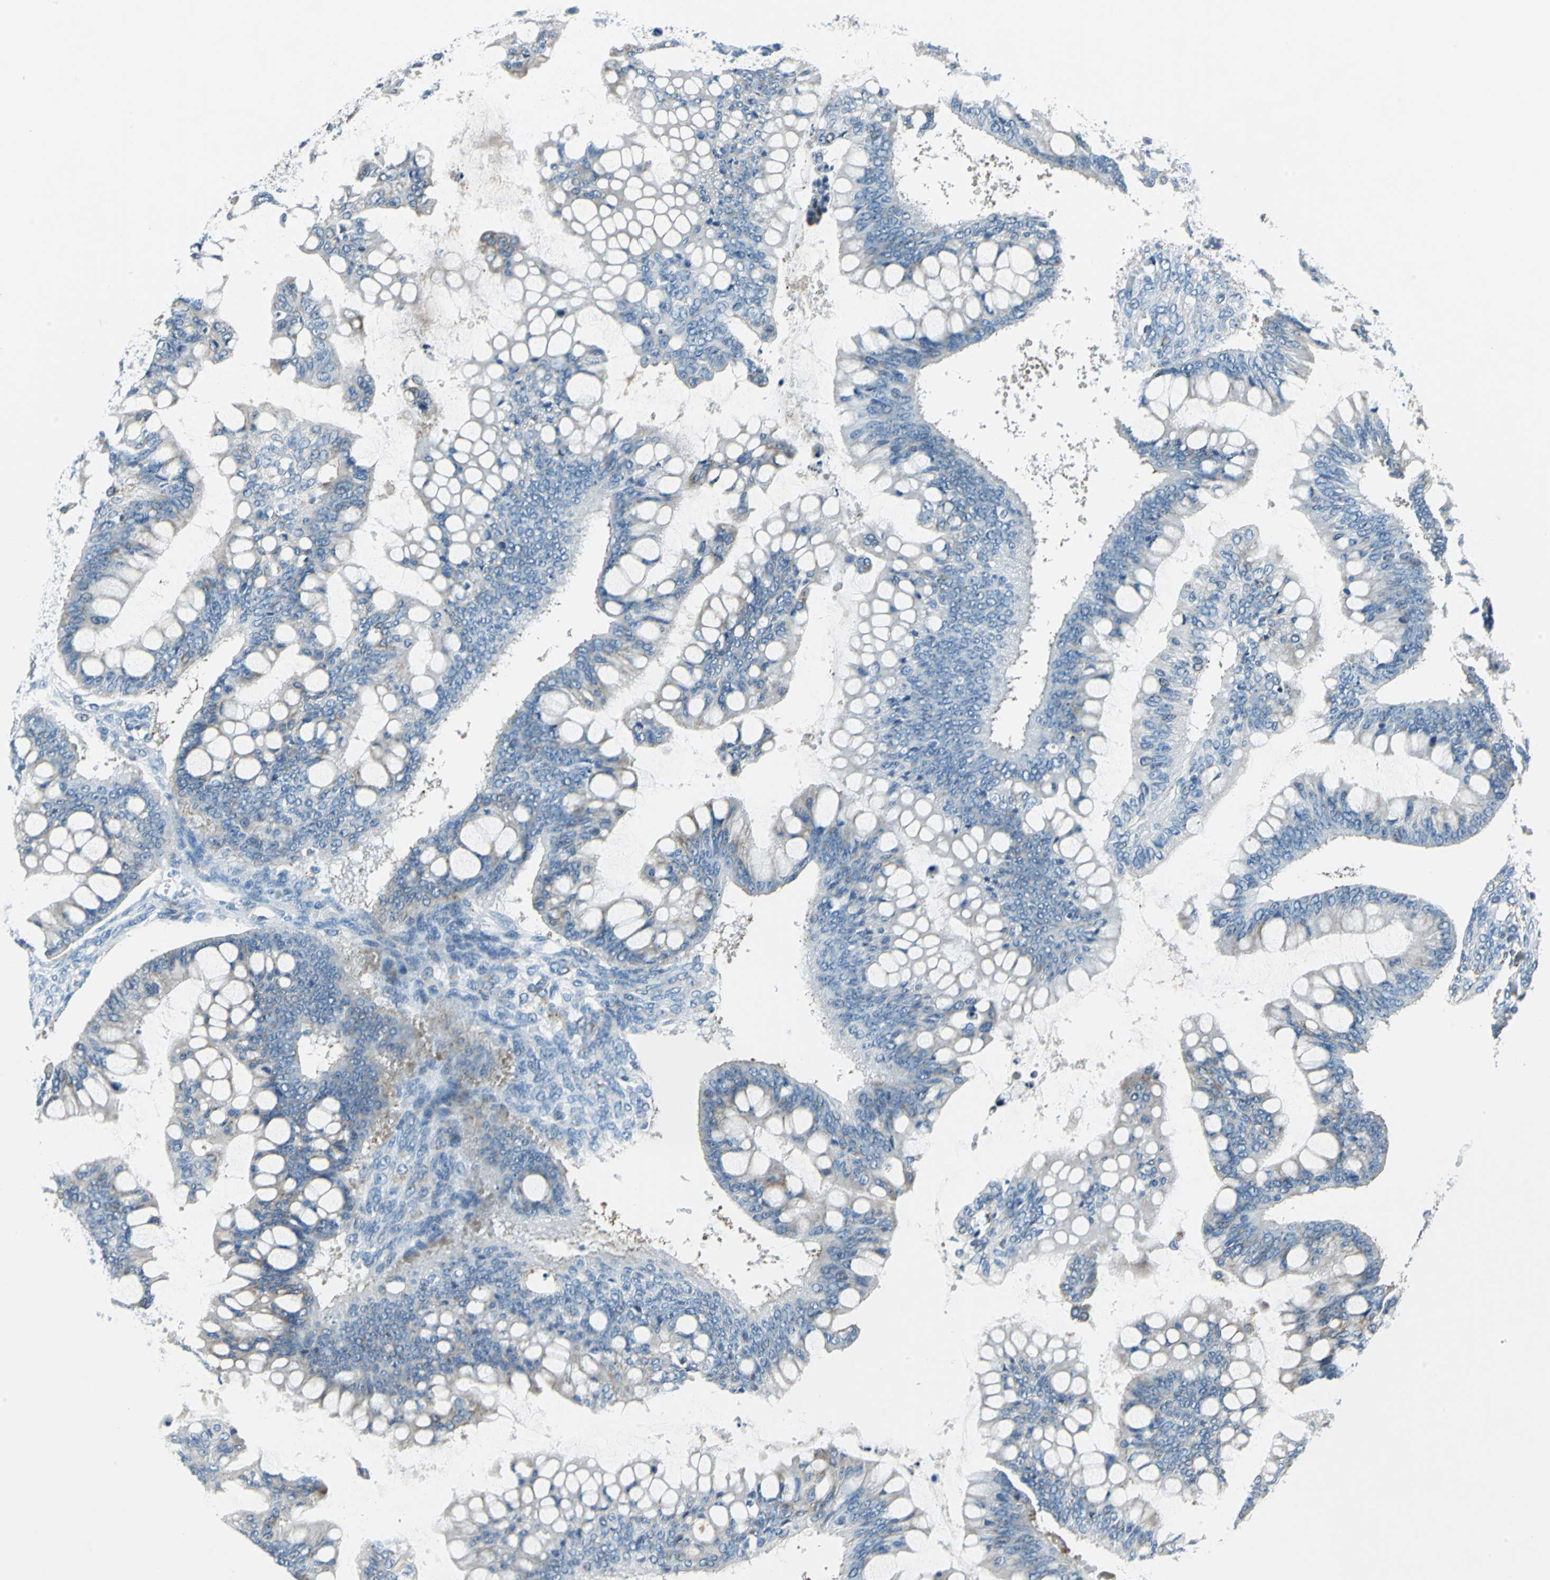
{"staining": {"intensity": "weak", "quantity": "25%-75%", "location": "cytoplasmic/membranous"}, "tissue": "ovarian cancer", "cell_type": "Tumor cells", "image_type": "cancer", "snomed": [{"axis": "morphology", "description": "Cystadenocarcinoma, mucinous, NOS"}, {"axis": "topography", "description": "Ovary"}], "caption": "Mucinous cystadenocarcinoma (ovarian) stained for a protein (brown) exhibits weak cytoplasmic/membranous positive positivity in approximately 25%-75% of tumor cells.", "gene": "HCFC2", "patient": {"sex": "female", "age": 73}}